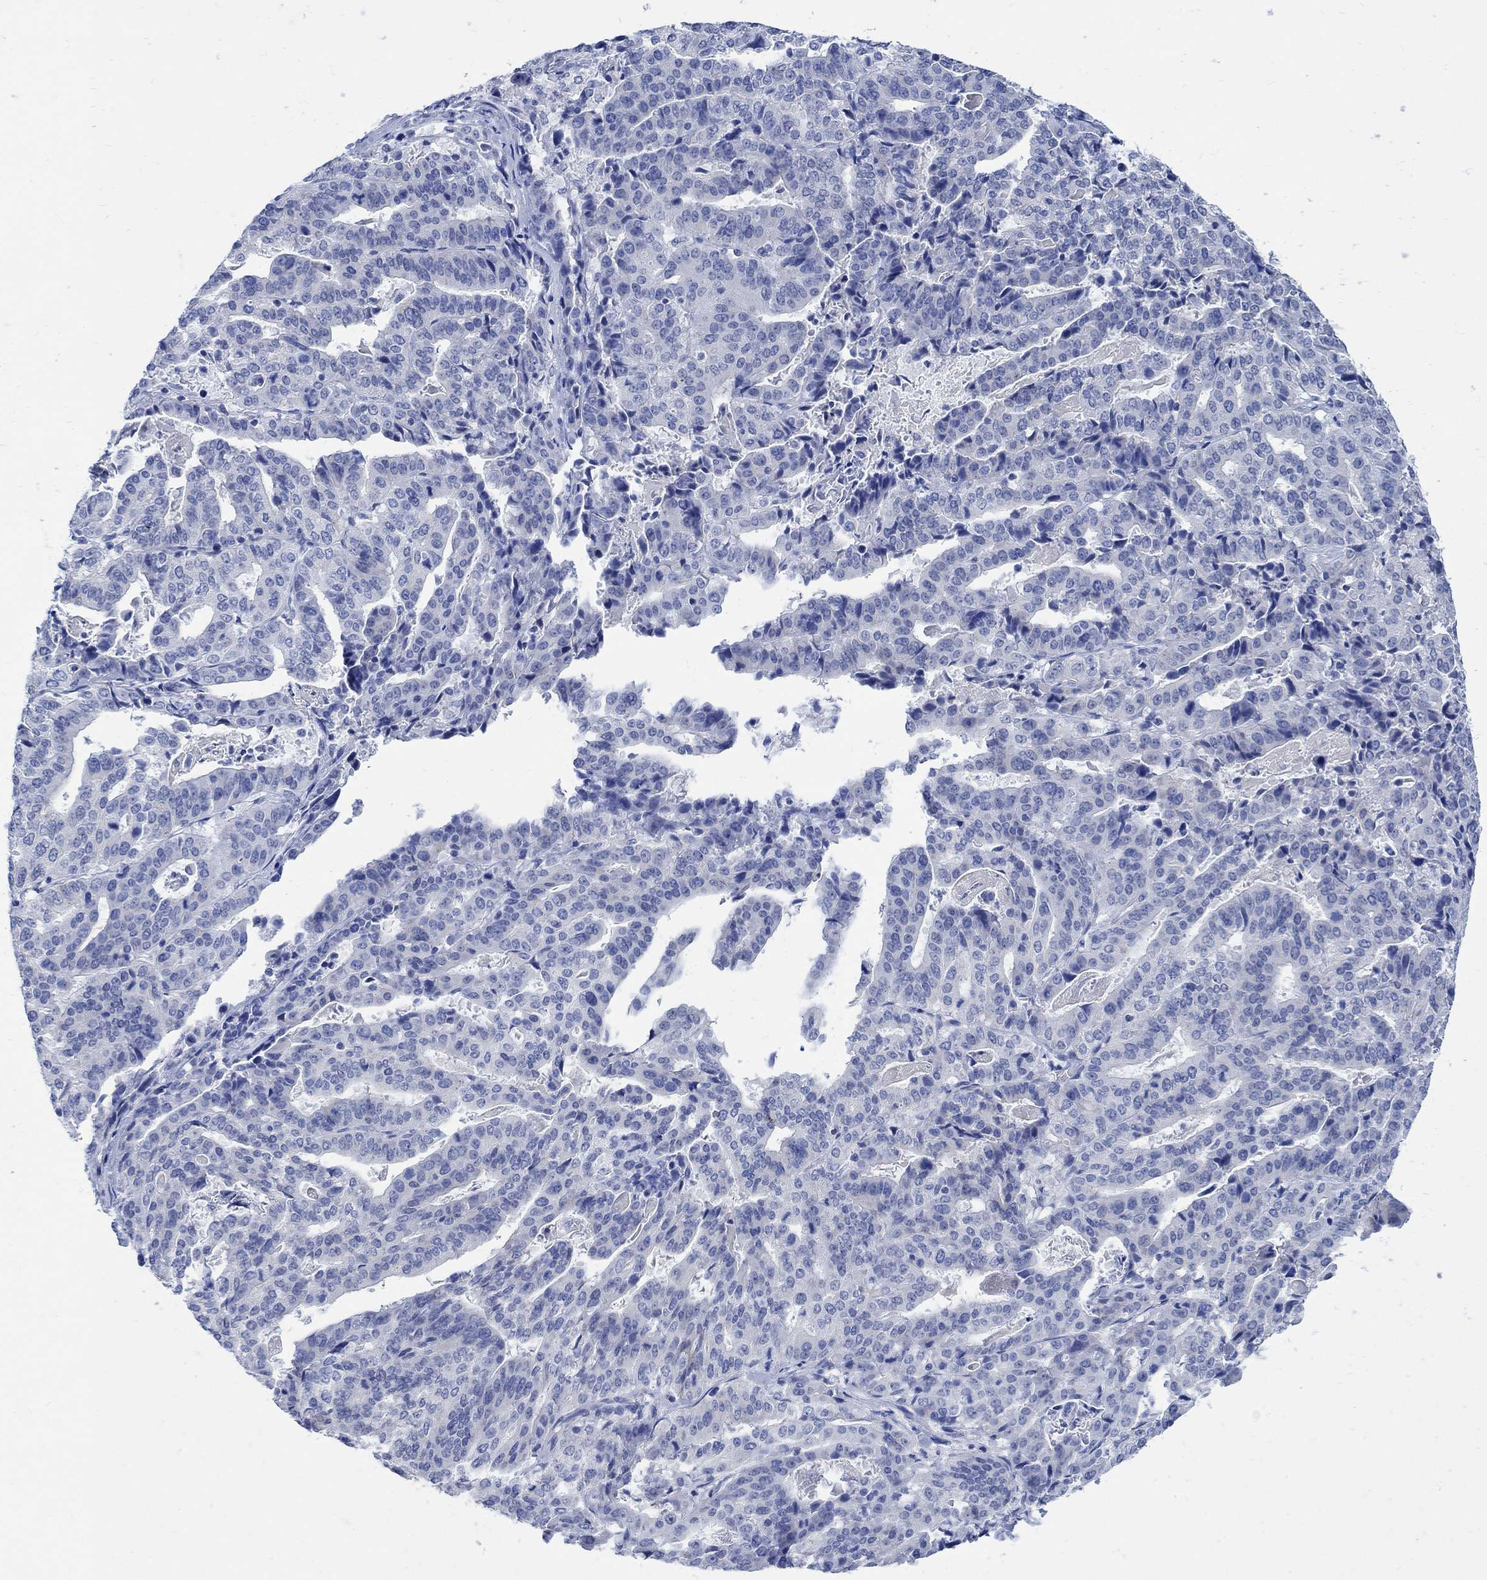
{"staining": {"intensity": "negative", "quantity": "none", "location": "none"}, "tissue": "stomach cancer", "cell_type": "Tumor cells", "image_type": "cancer", "snomed": [{"axis": "morphology", "description": "Adenocarcinoma, NOS"}, {"axis": "topography", "description": "Stomach"}], "caption": "This is an IHC photomicrograph of adenocarcinoma (stomach). There is no positivity in tumor cells.", "gene": "CAMK2N1", "patient": {"sex": "male", "age": 48}}